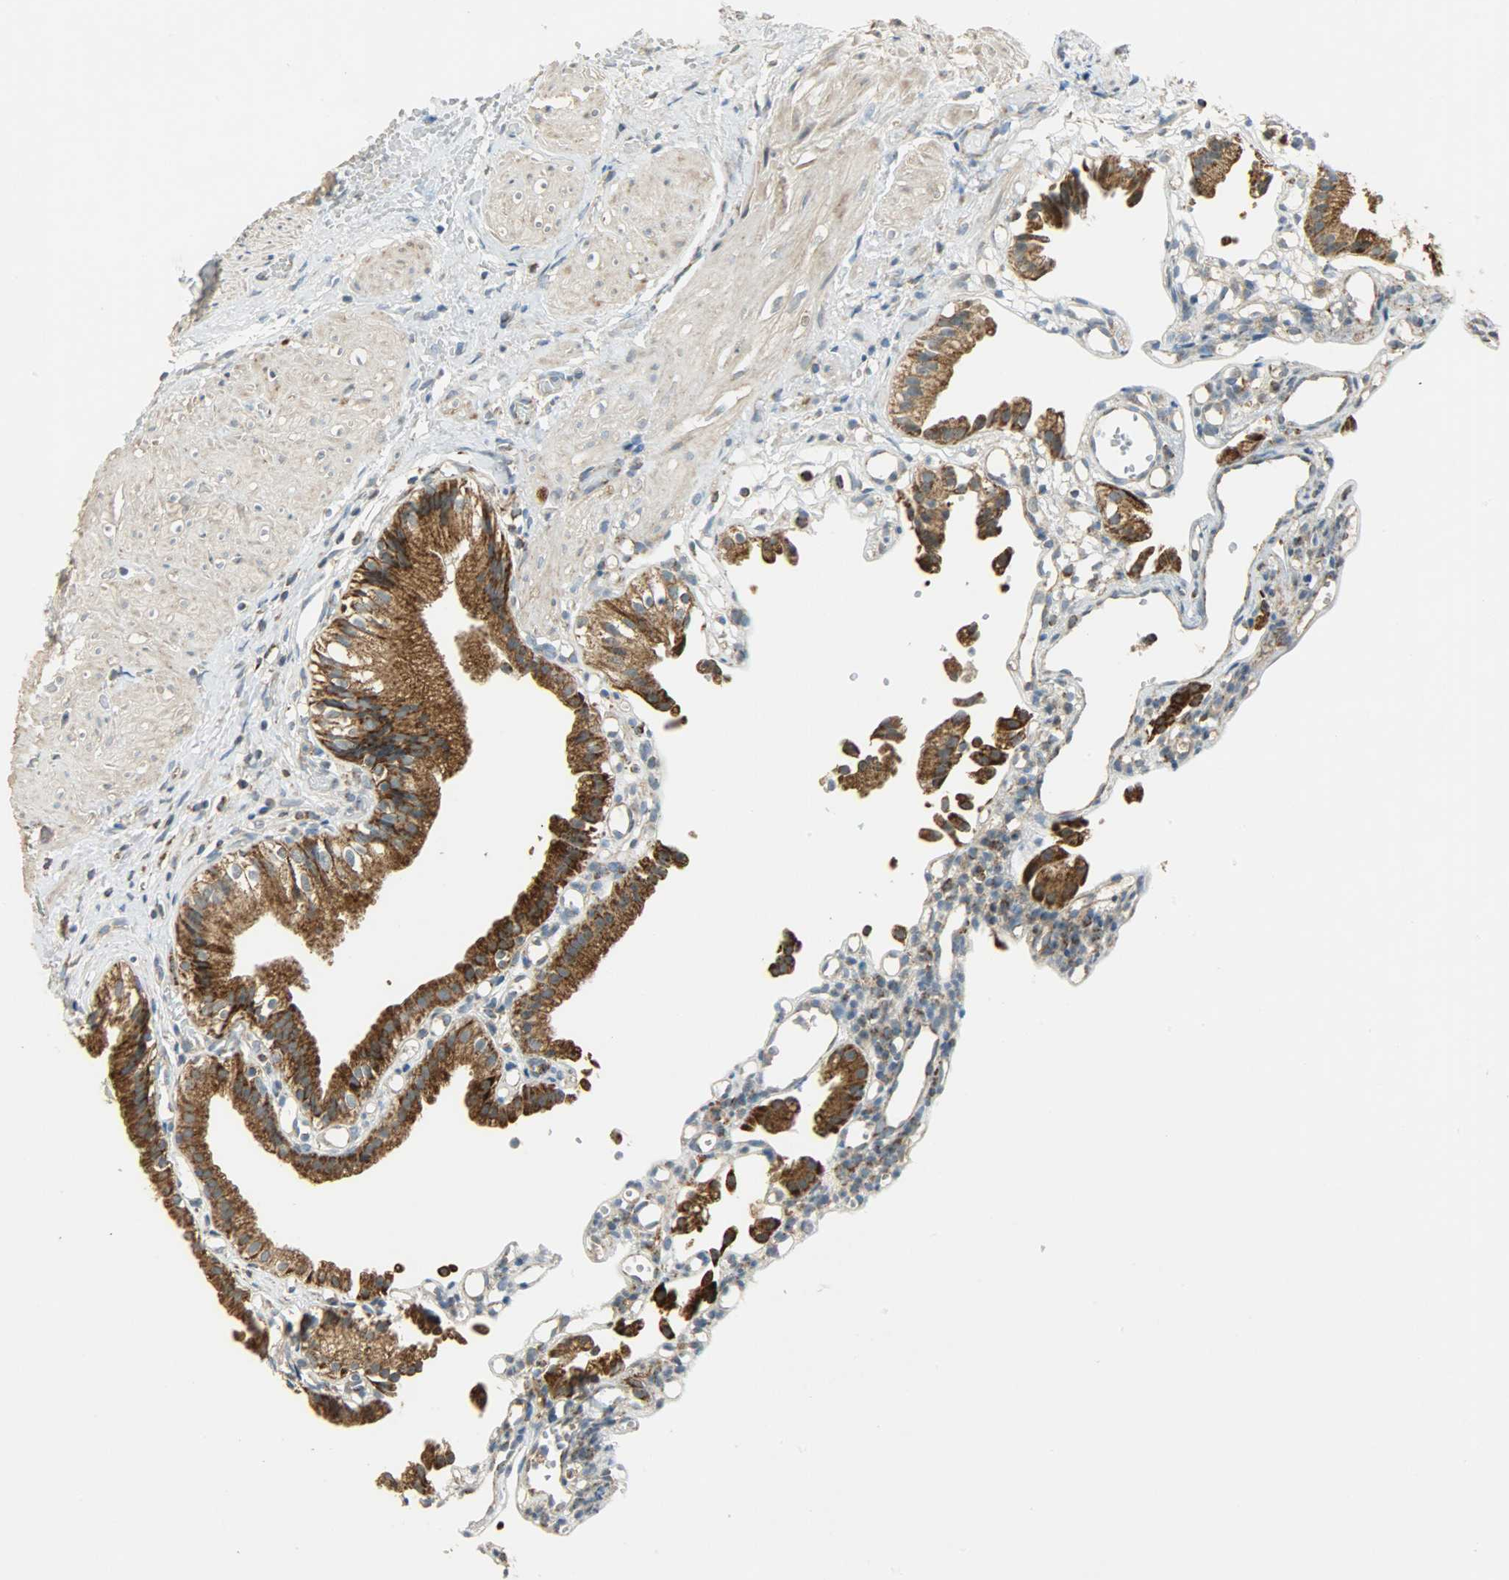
{"staining": {"intensity": "strong", "quantity": ">75%", "location": "cytoplasmic/membranous"}, "tissue": "gallbladder", "cell_type": "Glandular cells", "image_type": "normal", "snomed": [{"axis": "morphology", "description": "Normal tissue, NOS"}, {"axis": "topography", "description": "Gallbladder"}], "caption": "High-power microscopy captured an immunohistochemistry micrograph of unremarkable gallbladder, revealing strong cytoplasmic/membranous expression in about >75% of glandular cells.", "gene": "HDHD5", "patient": {"sex": "male", "age": 65}}